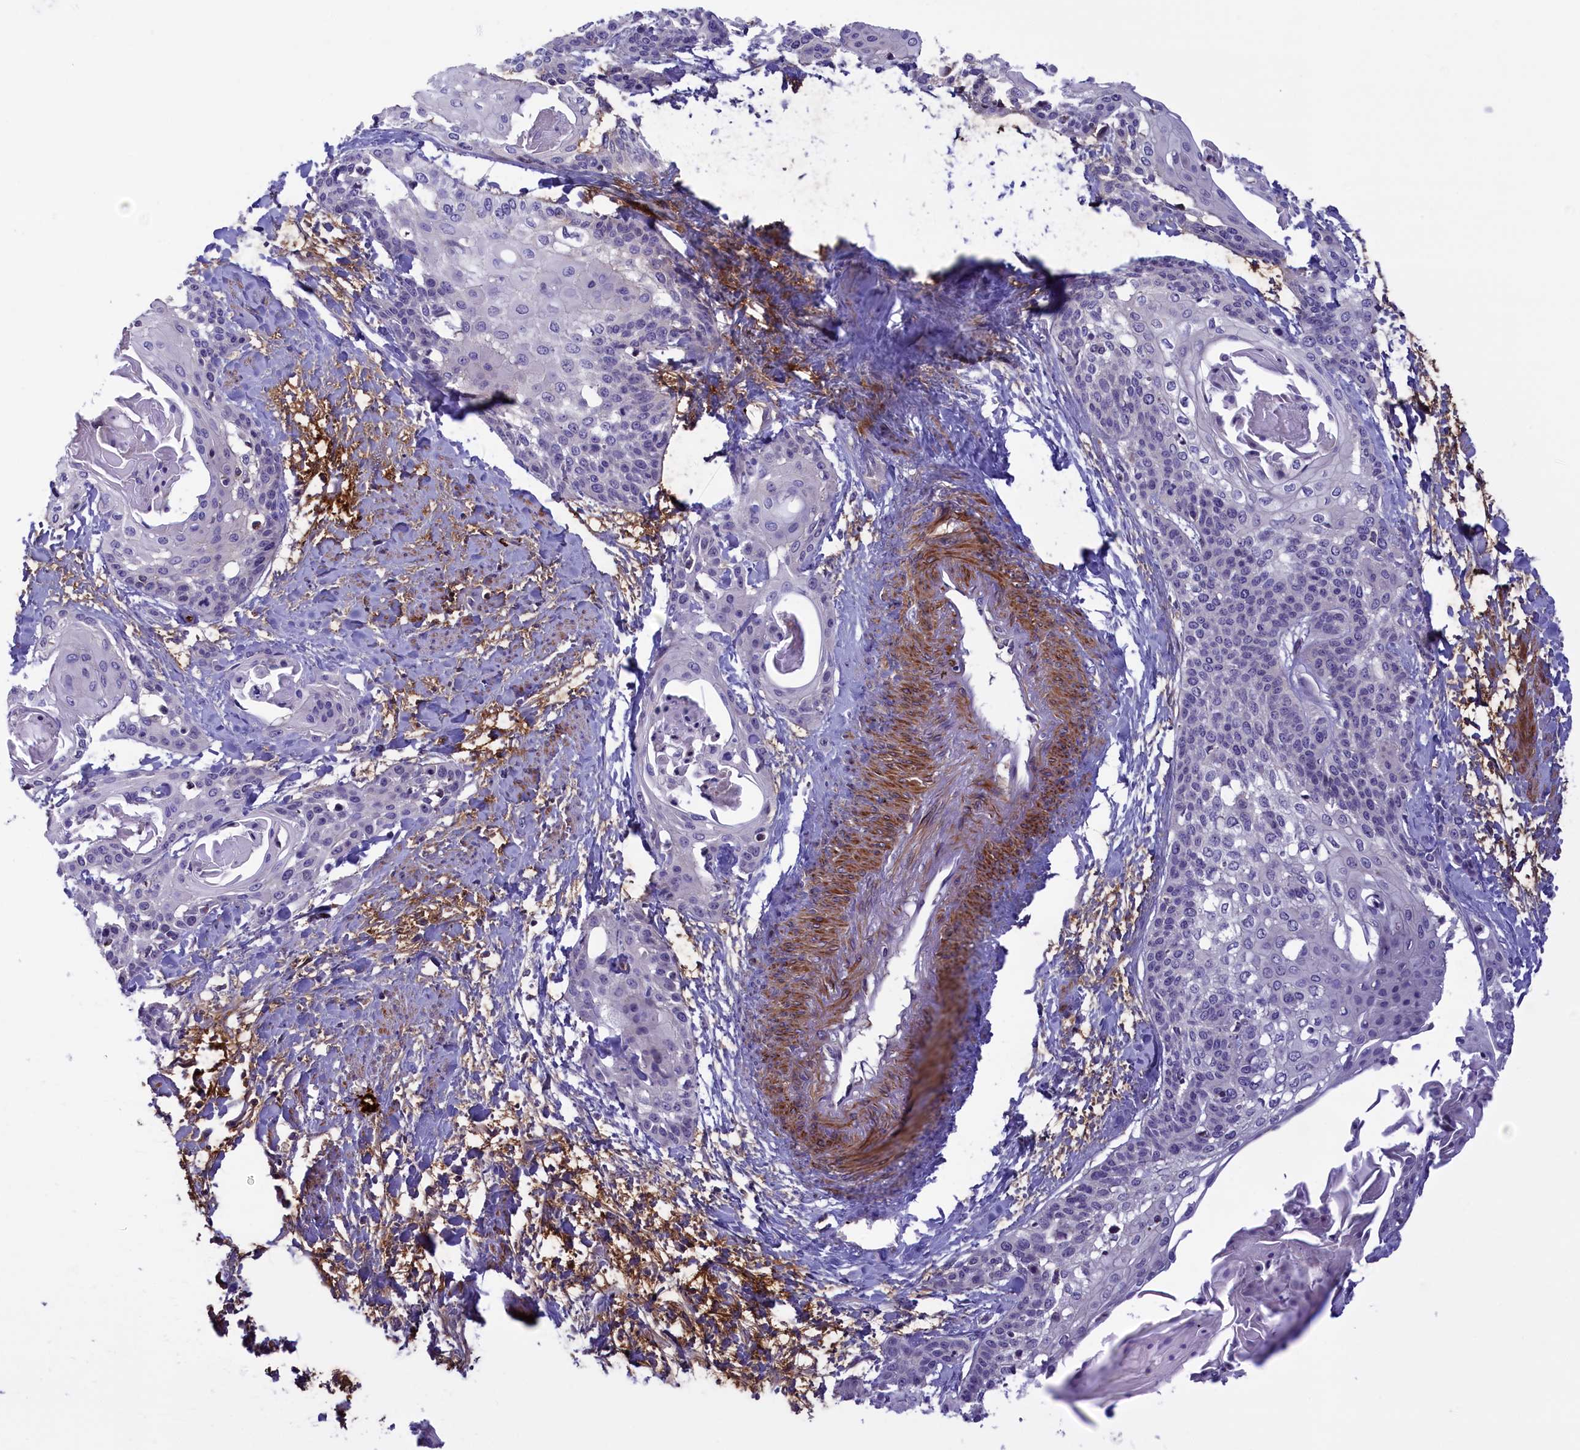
{"staining": {"intensity": "negative", "quantity": "none", "location": "none"}, "tissue": "cervical cancer", "cell_type": "Tumor cells", "image_type": "cancer", "snomed": [{"axis": "morphology", "description": "Squamous cell carcinoma, NOS"}, {"axis": "topography", "description": "Cervix"}], "caption": "There is no significant staining in tumor cells of cervical squamous cell carcinoma. The staining was performed using DAB to visualize the protein expression in brown, while the nuclei were stained in blue with hematoxylin (Magnification: 20x).", "gene": "HEATR3", "patient": {"sex": "female", "age": 57}}